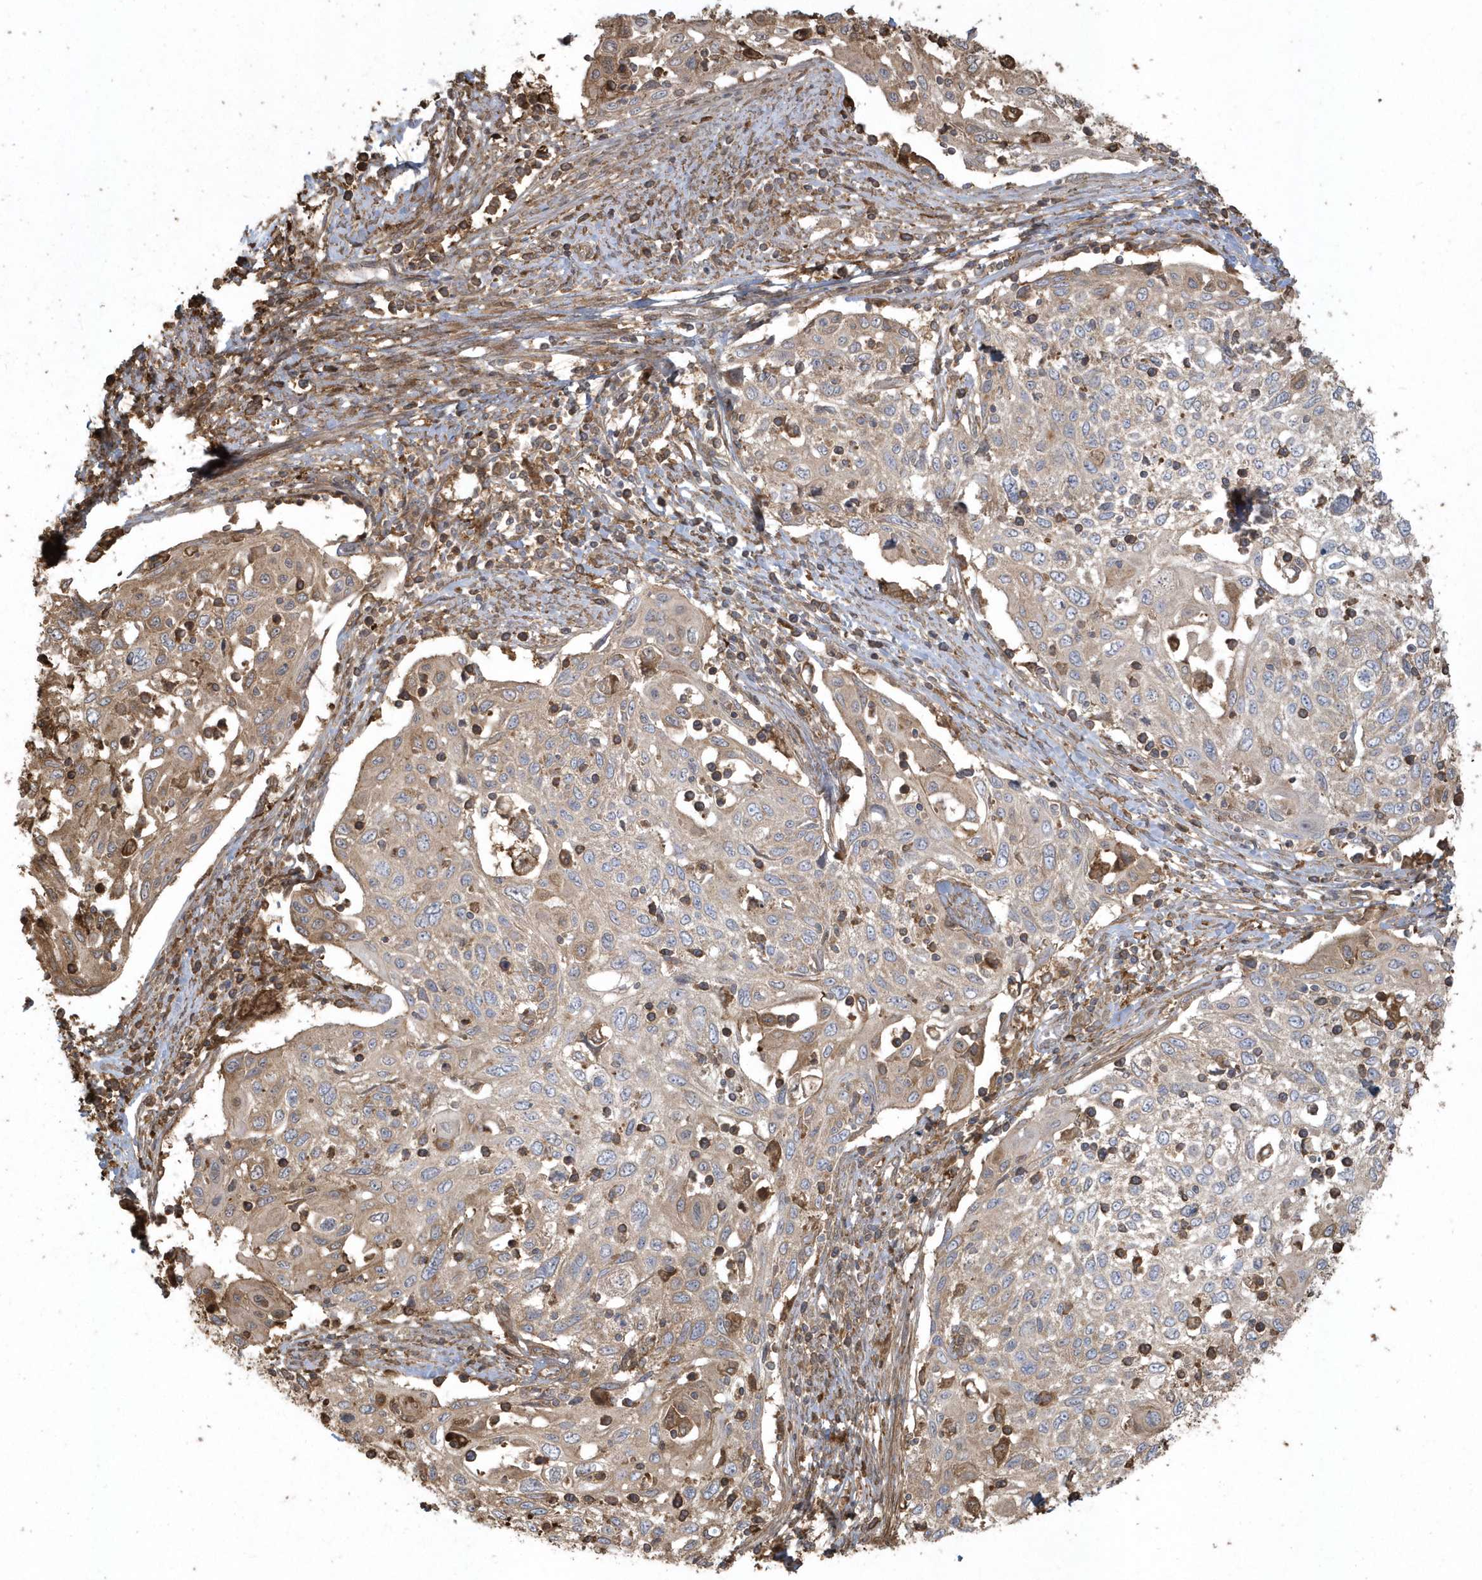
{"staining": {"intensity": "moderate", "quantity": "<25%", "location": "cytoplasmic/membranous"}, "tissue": "cervical cancer", "cell_type": "Tumor cells", "image_type": "cancer", "snomed": [{"axis": "morphology", "description": "Squamous cell carcinoma, NOS"}, {"axis": "topography", "description": "Cervix"}], "caption": "Immunohistochemical staining of cervical cancer (squamous cell carcinoma) shows low levels of moderate cytoplasmic/membranous protein staining in about <25% of tumor cells. The staining was performed using DAB to visualize the protein expression in brown, while the nuclei were stained in blue with hematoxylin (Magnification: 20x).", "gene": "HNMT", "patient": {"sex": "female", "age": 70}}